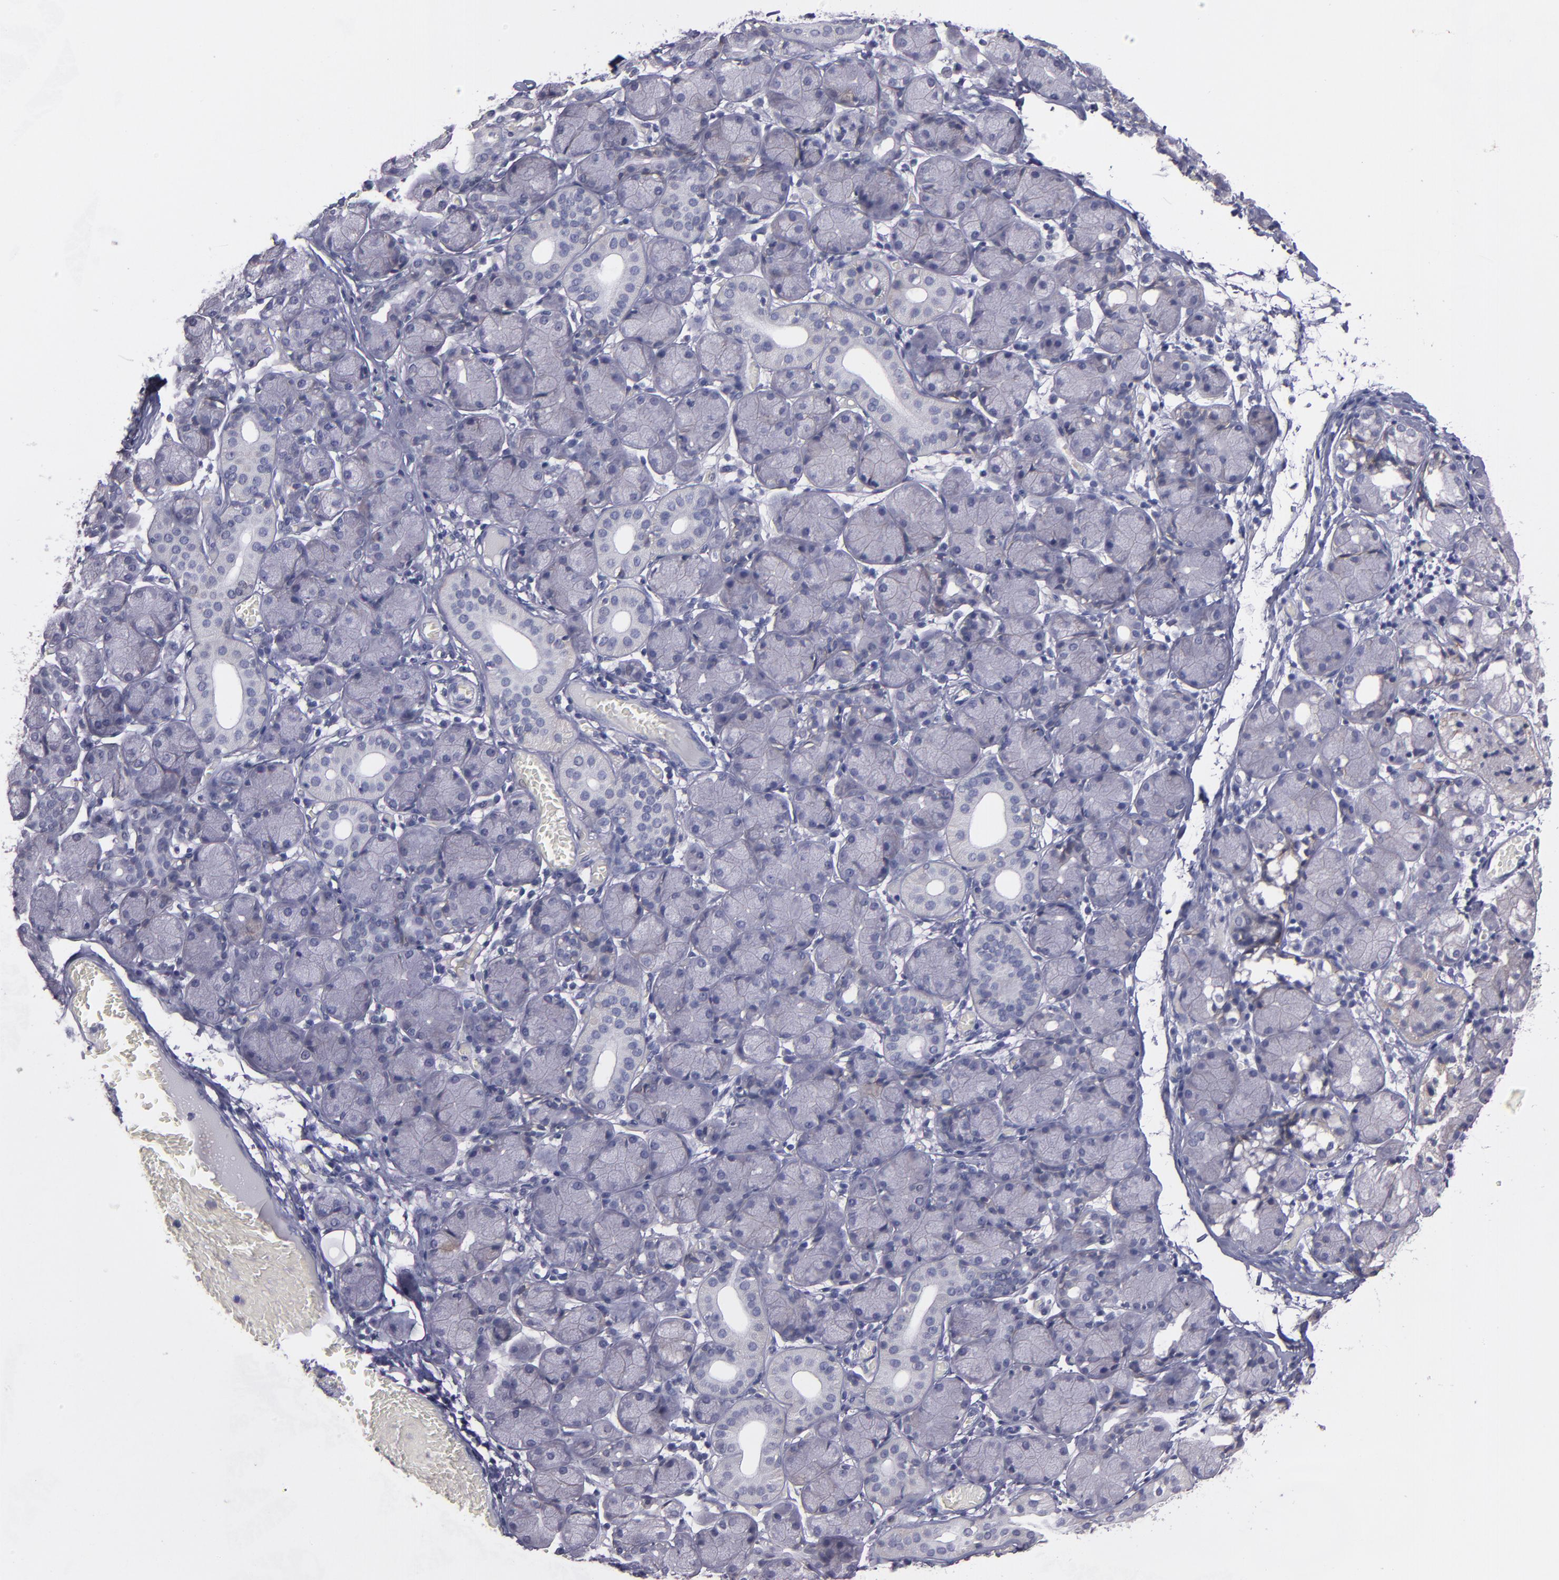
{"staining": {"intensity": "weak", "quantity": ">75%", "location": "cytoplasmic/membranous"}, "tissue": "salivary gland", "cell_type": "Glandular cells", "image_type": "normal", "snomed": [{"axis": "morphology", "description": "Normal tissue, NOS"}, {"axis": "topography", "description": "Salivary gland"}], "caption": "IHC image of unremarkable salivary gland: salivary gland stained using IHC exhibits low levels of weak protein expression localized specifically in the cytoplasmic/membranous of glandular cells, appearing as a cytoplasmic/membranous brown color.", "gene": "CDH3", "patient": {"sex": "female", "age": 24}}